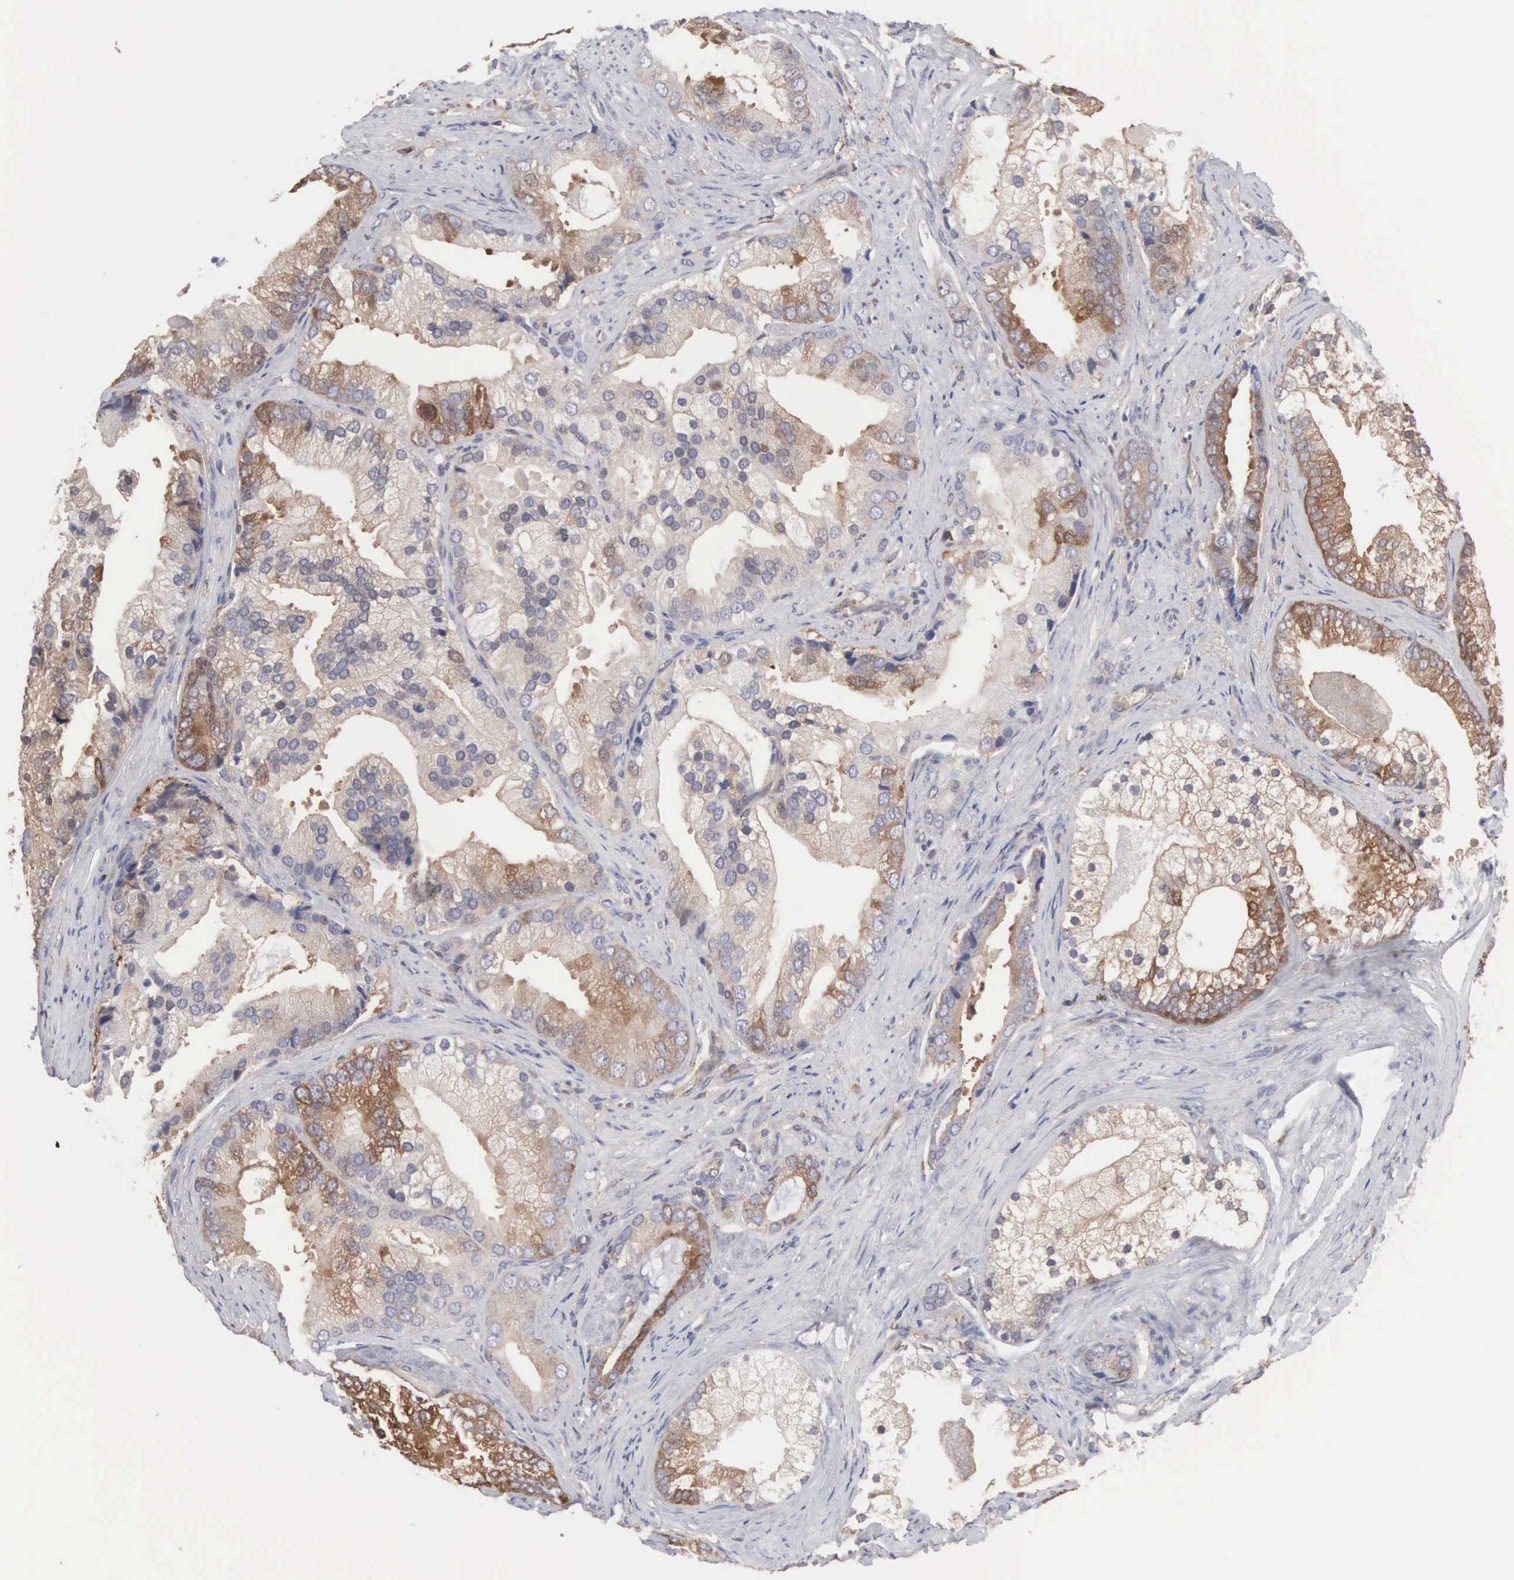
{"staining": {"intensity": "moderate", "quantity": "25%-75%", "location": "cytoplasmic/membranous"}, "tissue": "prostate cancer", "cell_type": "Tumor cells", "image_type": "cancer", "snomed": [{"axis": "morphology", "description": "Adenocarcinoma, Low grade"}, {"axis": "topography", "description": "Prostate"}], "caption": "An image of human prostate low-grade adenocarcinoma stained for a protein exhibits moderate cytoplasmic/membranous brown staining in tumor cells.", "gene": "MTHFD1", "patient": {"sex": "male", "age": 71}}